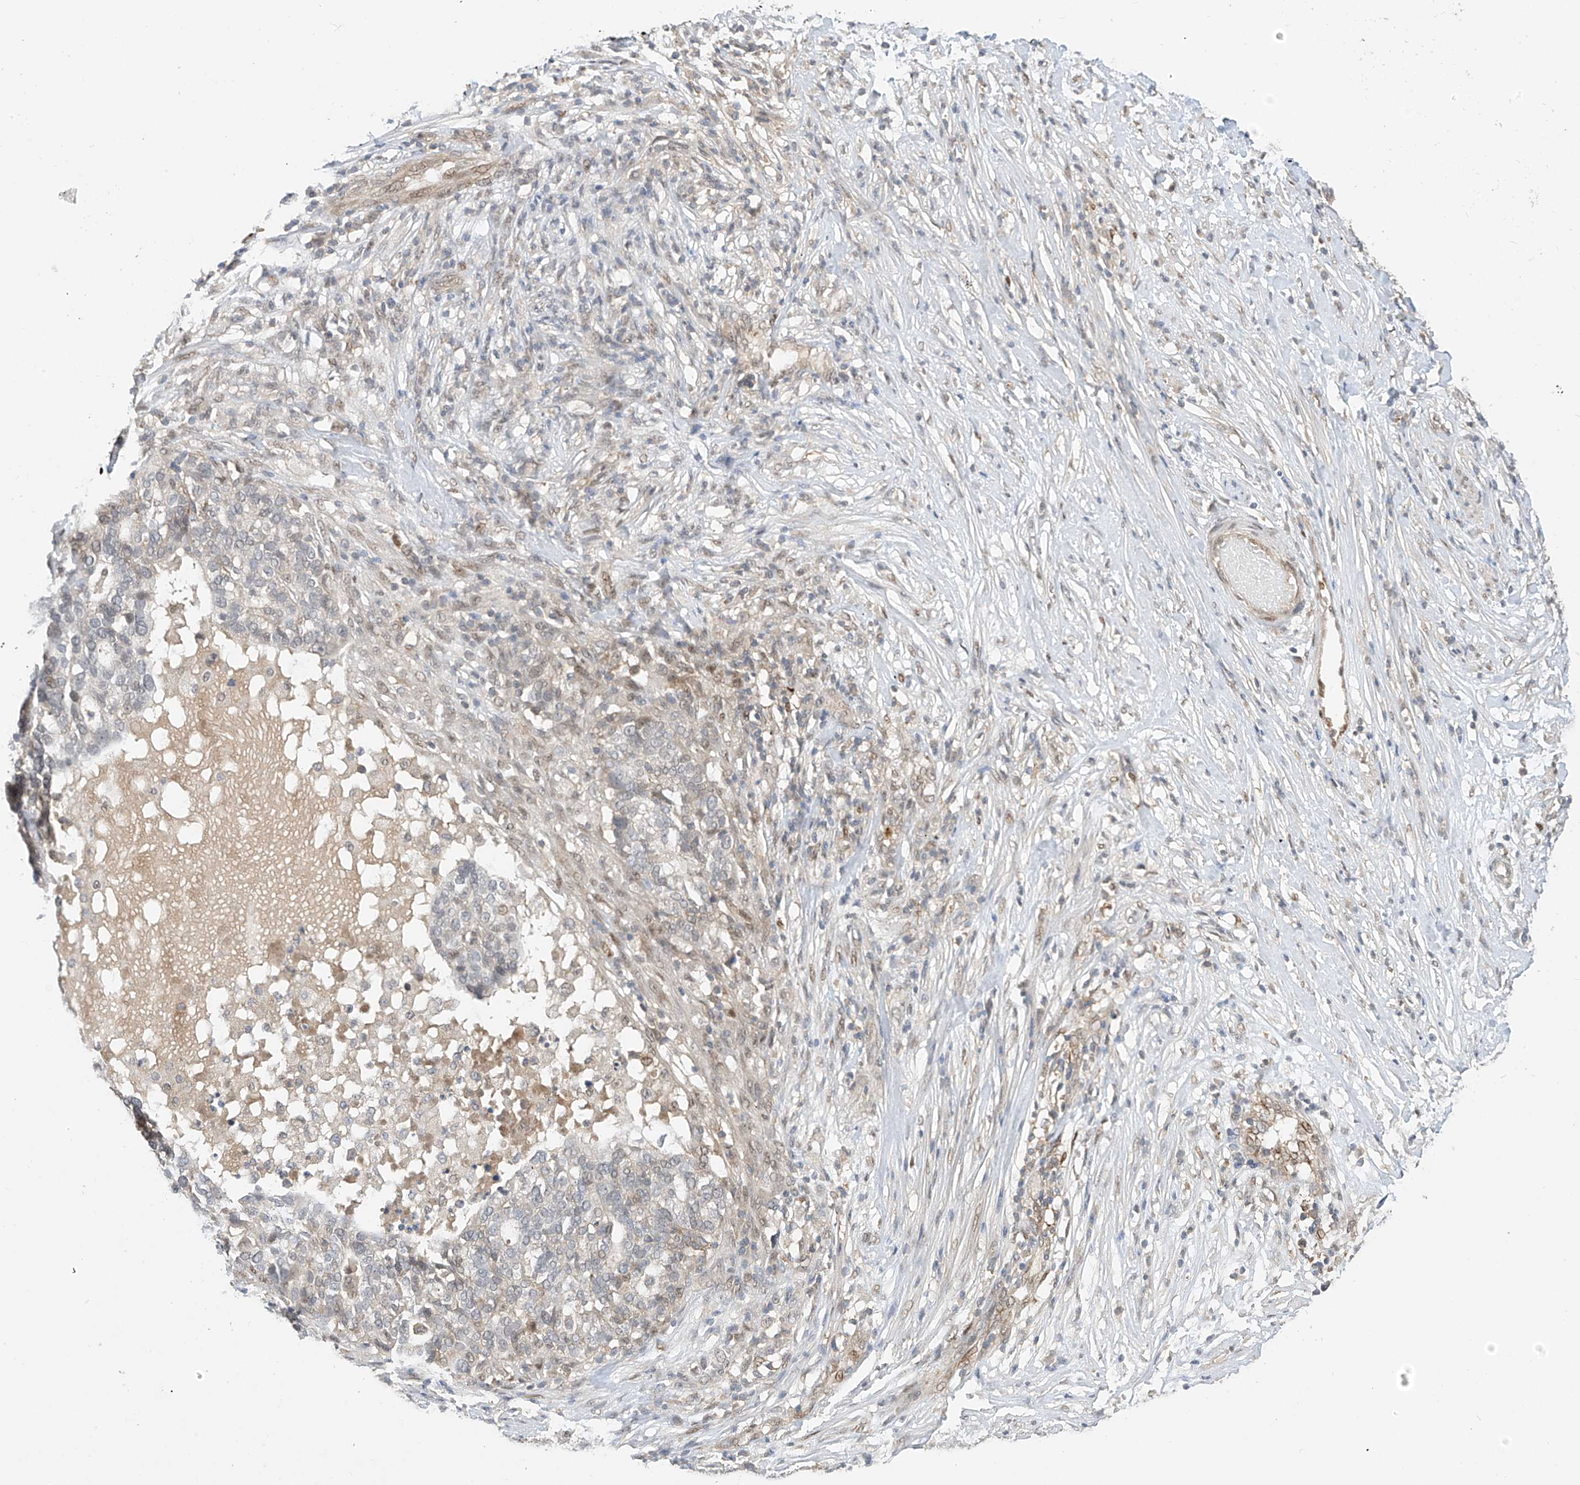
{"staining": {"intensity": "negative", "quantity": "none", "location": "none"}, "tissue": "ovarian cancer", "cell_type": "Tumor cells", "image_type": "cancer", "snomed": [{"axis": "morphology", "description": "Cystadenocarcinoma, serous, NOS"}, {"axis": "topography", "description": "Ovary"}], "caption": "Histopathology image shows no significant protein positivity in tumor cells of ovarian serous cystadenocarcinoma. (Brightfield microscopy of DAB IHC at high magnification).", "gene": "MRTFA", "patient": {"sex": "female", "age": 59}}